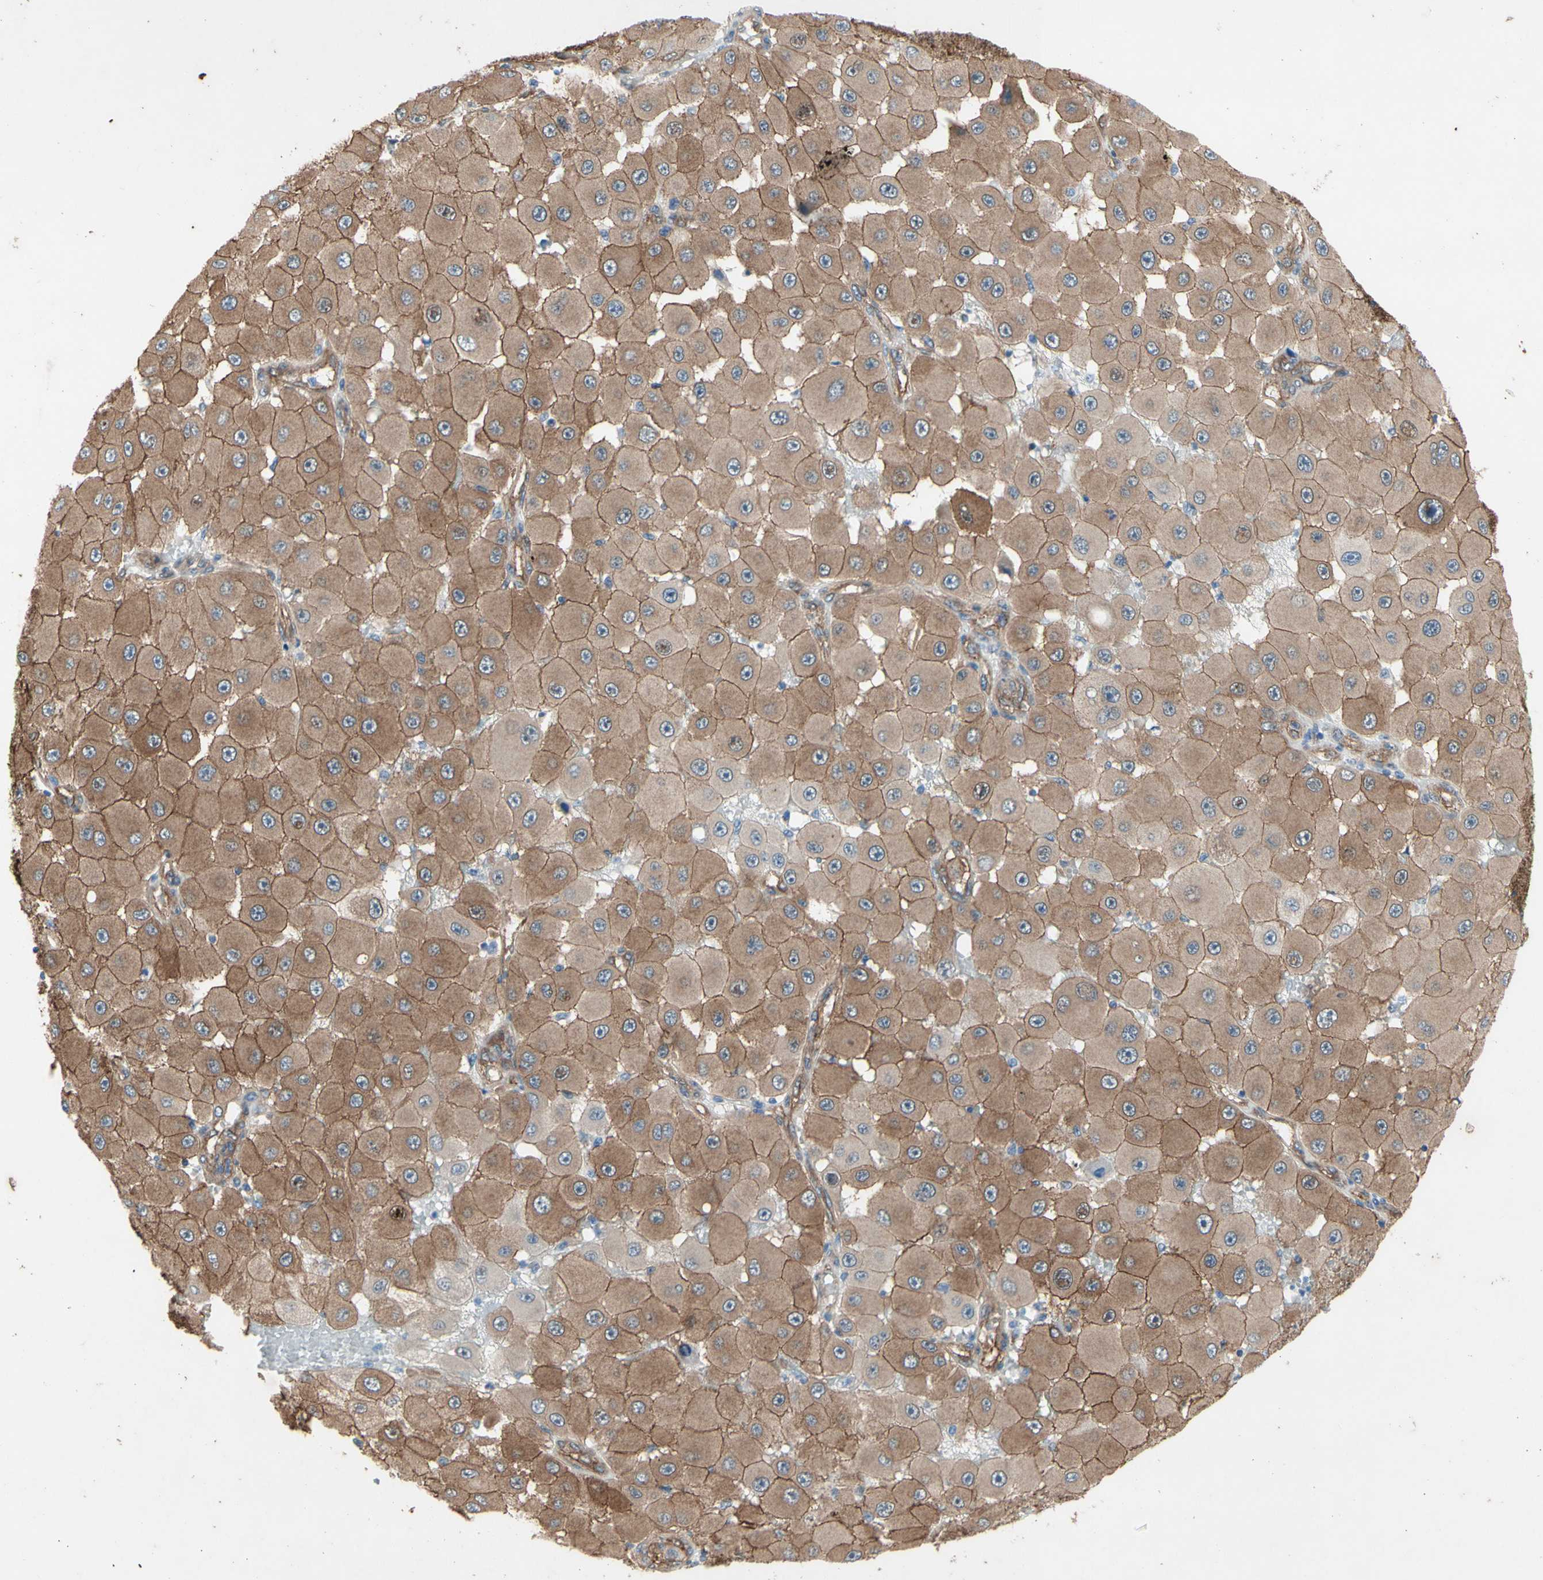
{"staining": {"intensity": "moderate", "quantity": ">75%", "location": "cytoplasmic/membranous"}, "tissue": "melanoma", "cell_type": "Tumor cells", "image_type": "cancer", "snomed": [{"axis": "morphology", "description": "Malignant melanoma, NOS"}, {"axis": "topography", "description": "Skin"}], "caption": "A micrograph of human melanoma stained for a protein exhibits moderate cytoplasmic/membranous brown staining in tumor cells.", "gene": "CTTNBP2", "patient": {"sex": "female", "age": 81}}